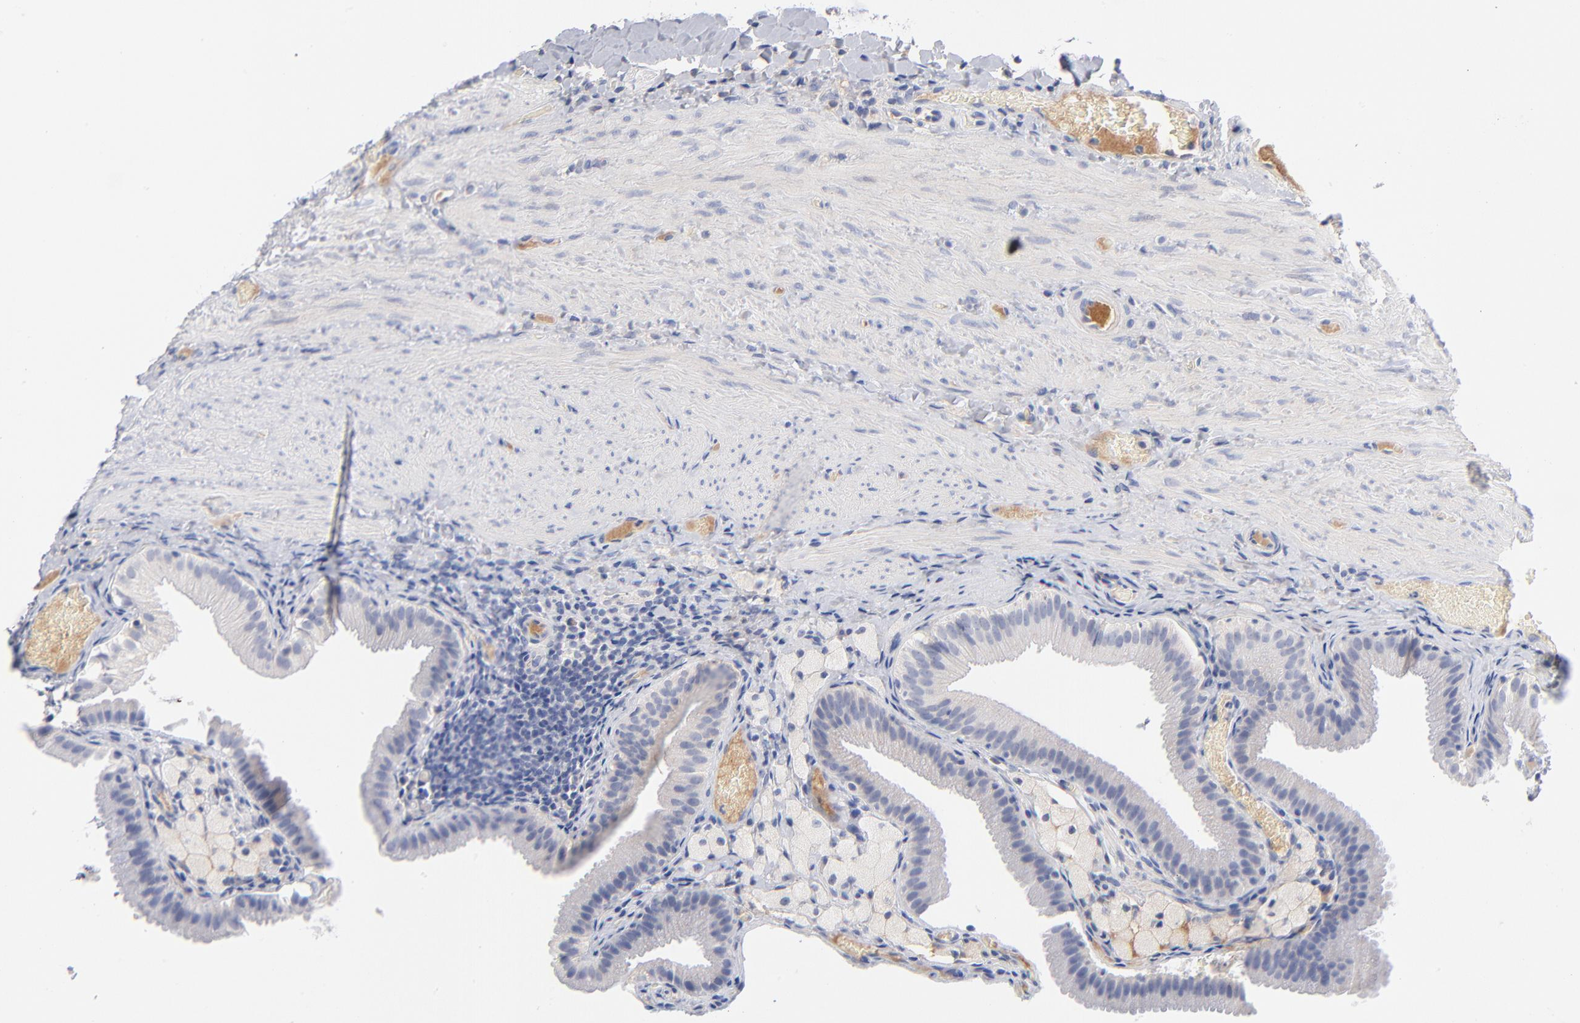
{"staining": {"intensity": "negative", "quantity": "none", "location": "none"}, "tissue": "gallbladder", "cell_type": "Glandular cells", "image_type": "normal", "snomed": [{"axis": "morphology", "description": "Normal tissue, NOS"}, {"axis": "topography", "description": "Gallbladder"}], "caption": "Immunohistochemistry (IHC) micrograph of benign gallbladder stained for a protein (brown), which displays no expression in glandular cells.", "gene": "F12", "patient": {"sex": "female", "age": 24}}